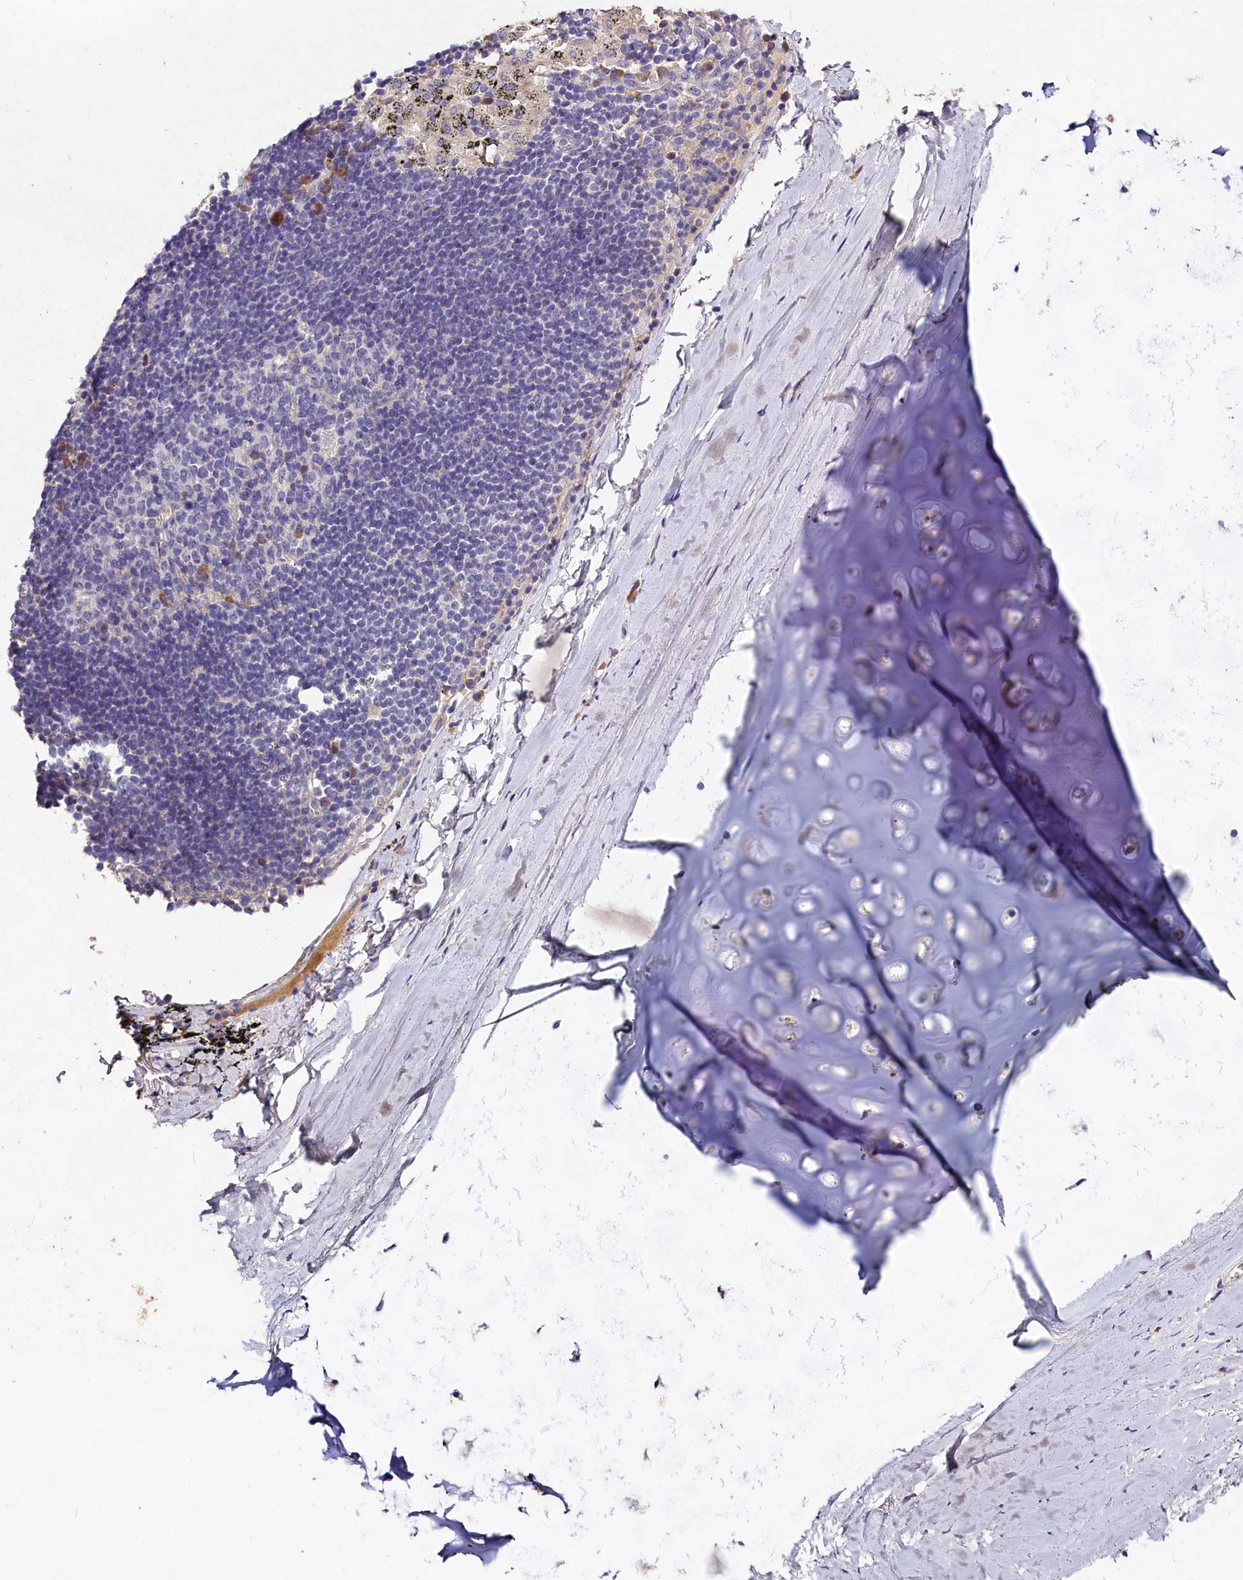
{"staining": {"intensity": "negative", "quantity": "none", "location": "none"}, "tissue": "adipose tissue", "cell_type": "Adipocytes", "image_type": "normal", "snomed": [{"axis": "morphology", "description": "Normal tissue, NOS"}, {"axis": "topography", "description": "Lymph node"}, {"axis": "topography", "description": "Bronchus"}], "caption": "A micrograph of adipose tissue stained for a protein shows no brown staining in adipocytes.", "gene": "ST7L", "patient": {"sex": "male", "age": 63}}